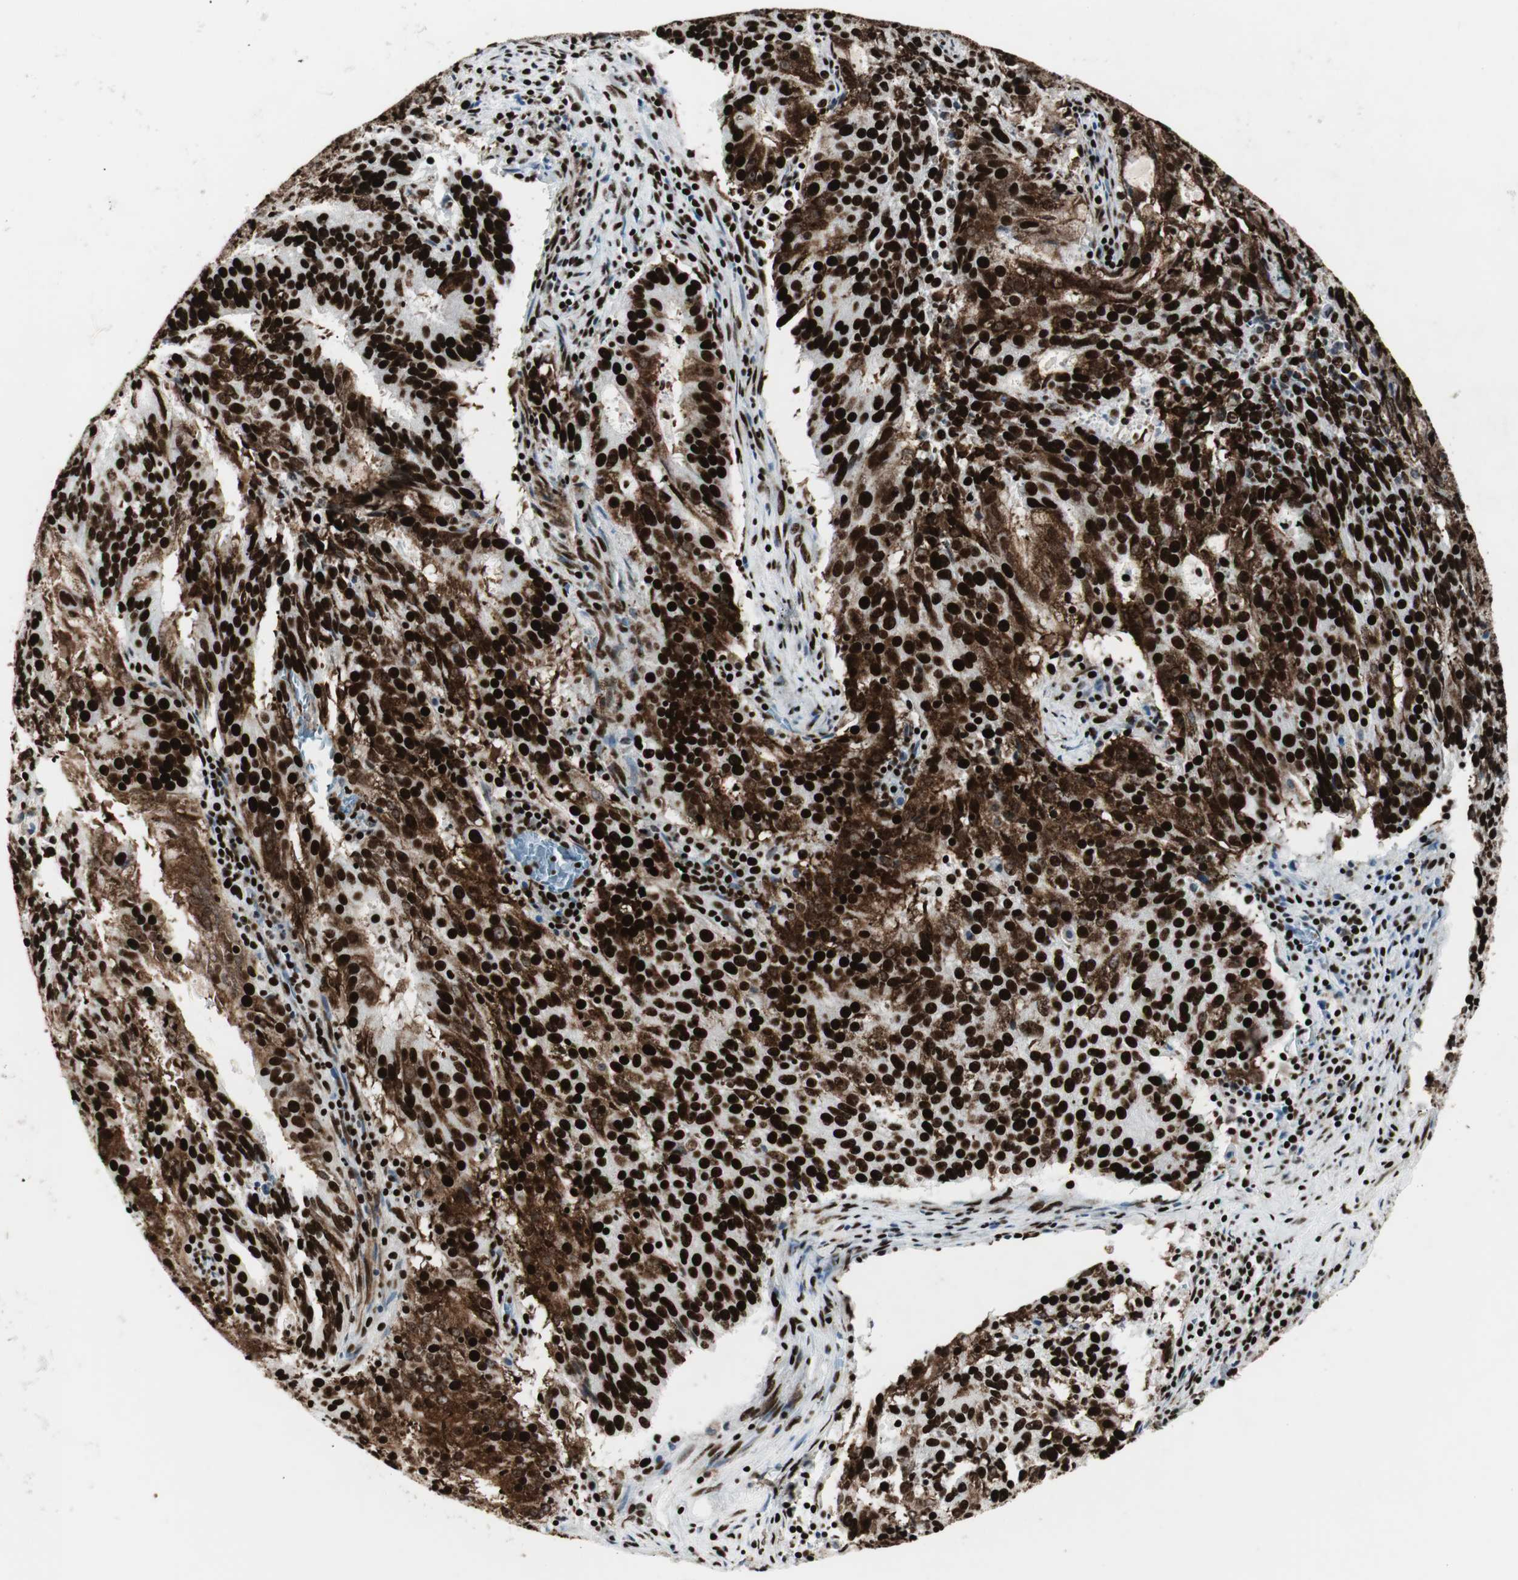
{"staining": {"intensity": "strong", "quantity": ">75%", "location": "cytoplasmic/membranous,nuclear"}, "tissue": "cervical cancer", "cell_type": "Tumor cells", "image_type": "cancer", "snomed": [{"axis": "morphology", "description": "Adenocarcinoma, NOS"}, {"axis": "topography", "description": "Cervix"}], "caption": "This image reveals cervical cancer stained with immunohistochemistry (IHC) to label a protein in brown. The cytoplasmic/membranous and nuclear of tumor cells show strong positivity for the protein. Nuclei are counter-stained blue.", "gene": "NCL", "patient": {"sex": "female", "age": 44}}